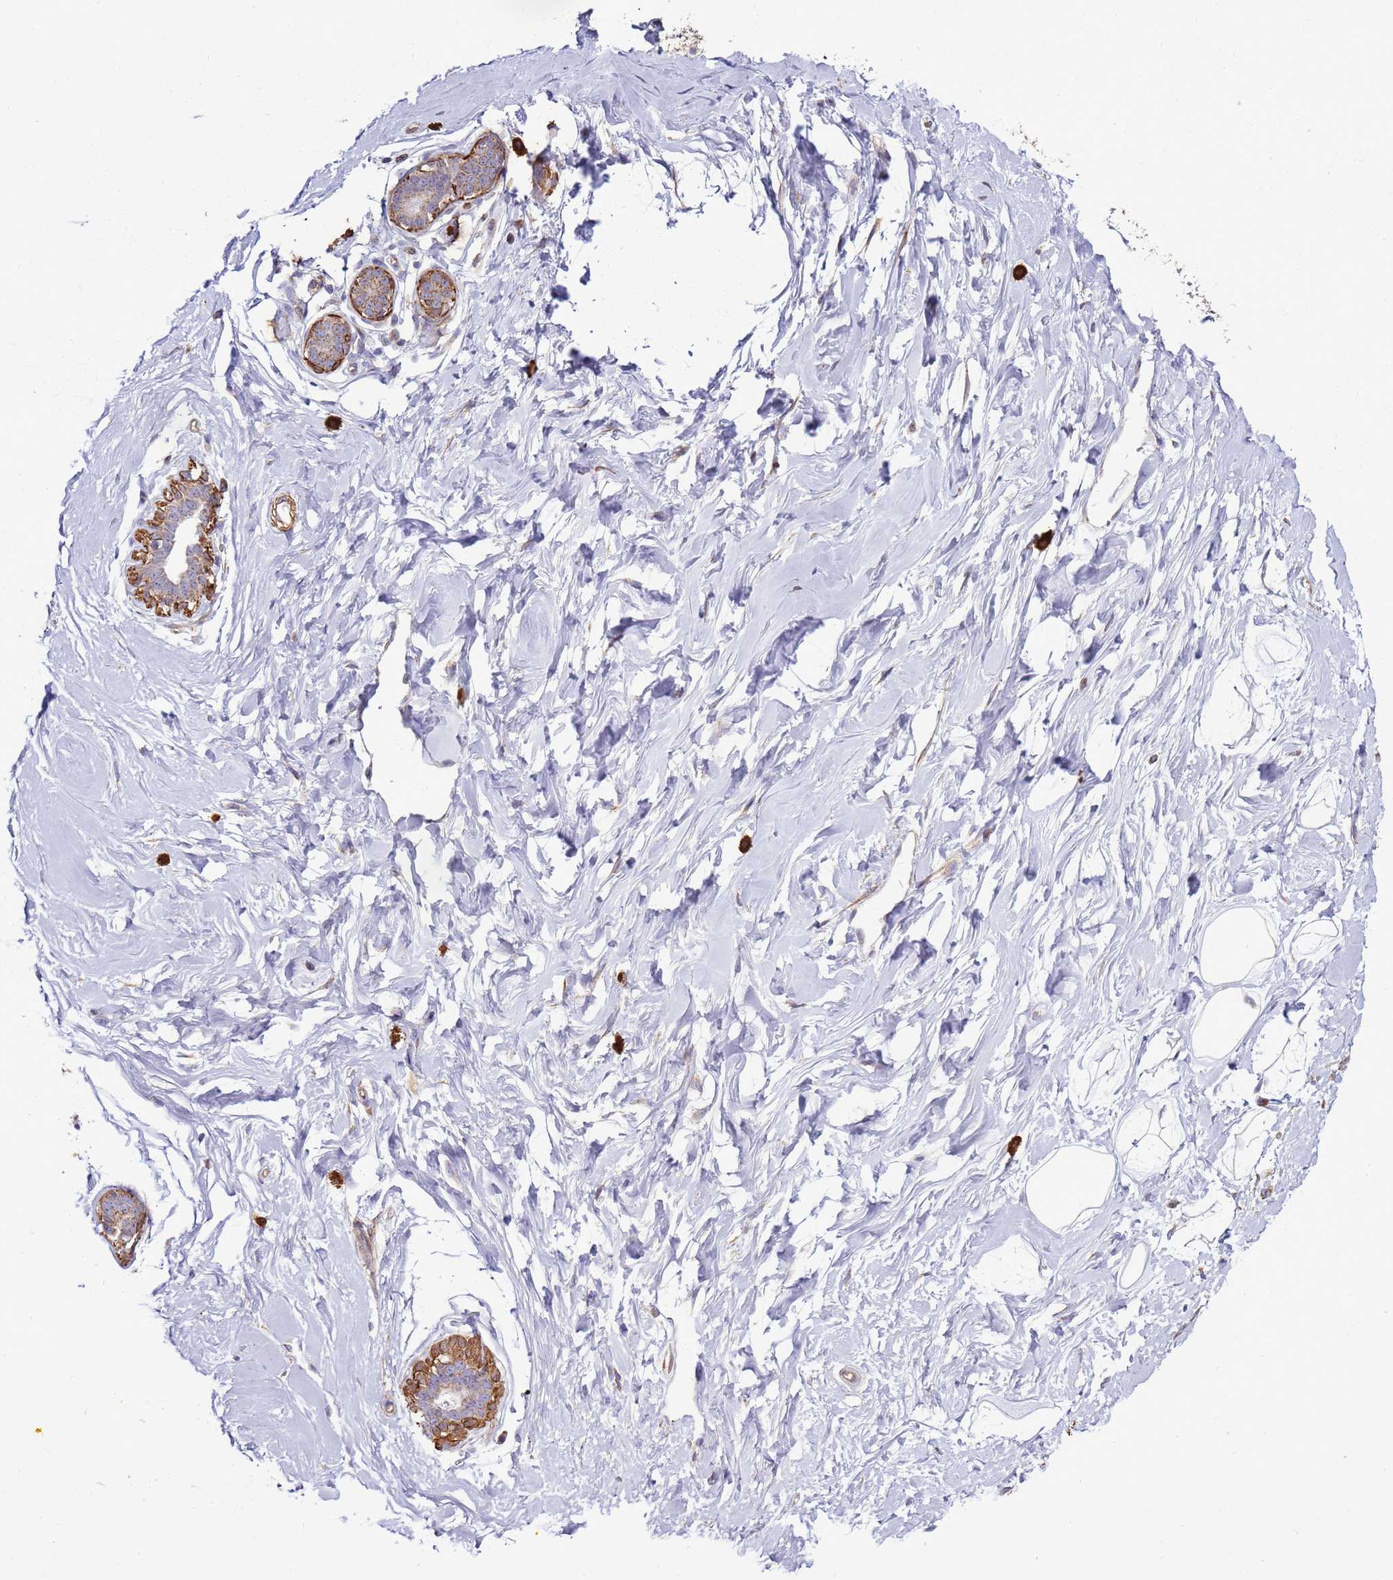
{"staining": {"intensity": "negative", "quantity": "none", "location": "none"}, "tissue": "breast", "cell_type": "Adipocytes", "image_type": "normal", "snomed": [{"axis": "morphology", "description": "Normal tissue, NOS"}, {"axis": "morphology", "description": "Adenoma, NOS"}, {"axis": "topography", "description": "Breast"}], "caption": "Immunohistochemical staining of normal human breast reveals no significant positivity in adipocytes.", "gene": "DDX59", "patient": {"sex": "female", "age": 23}}